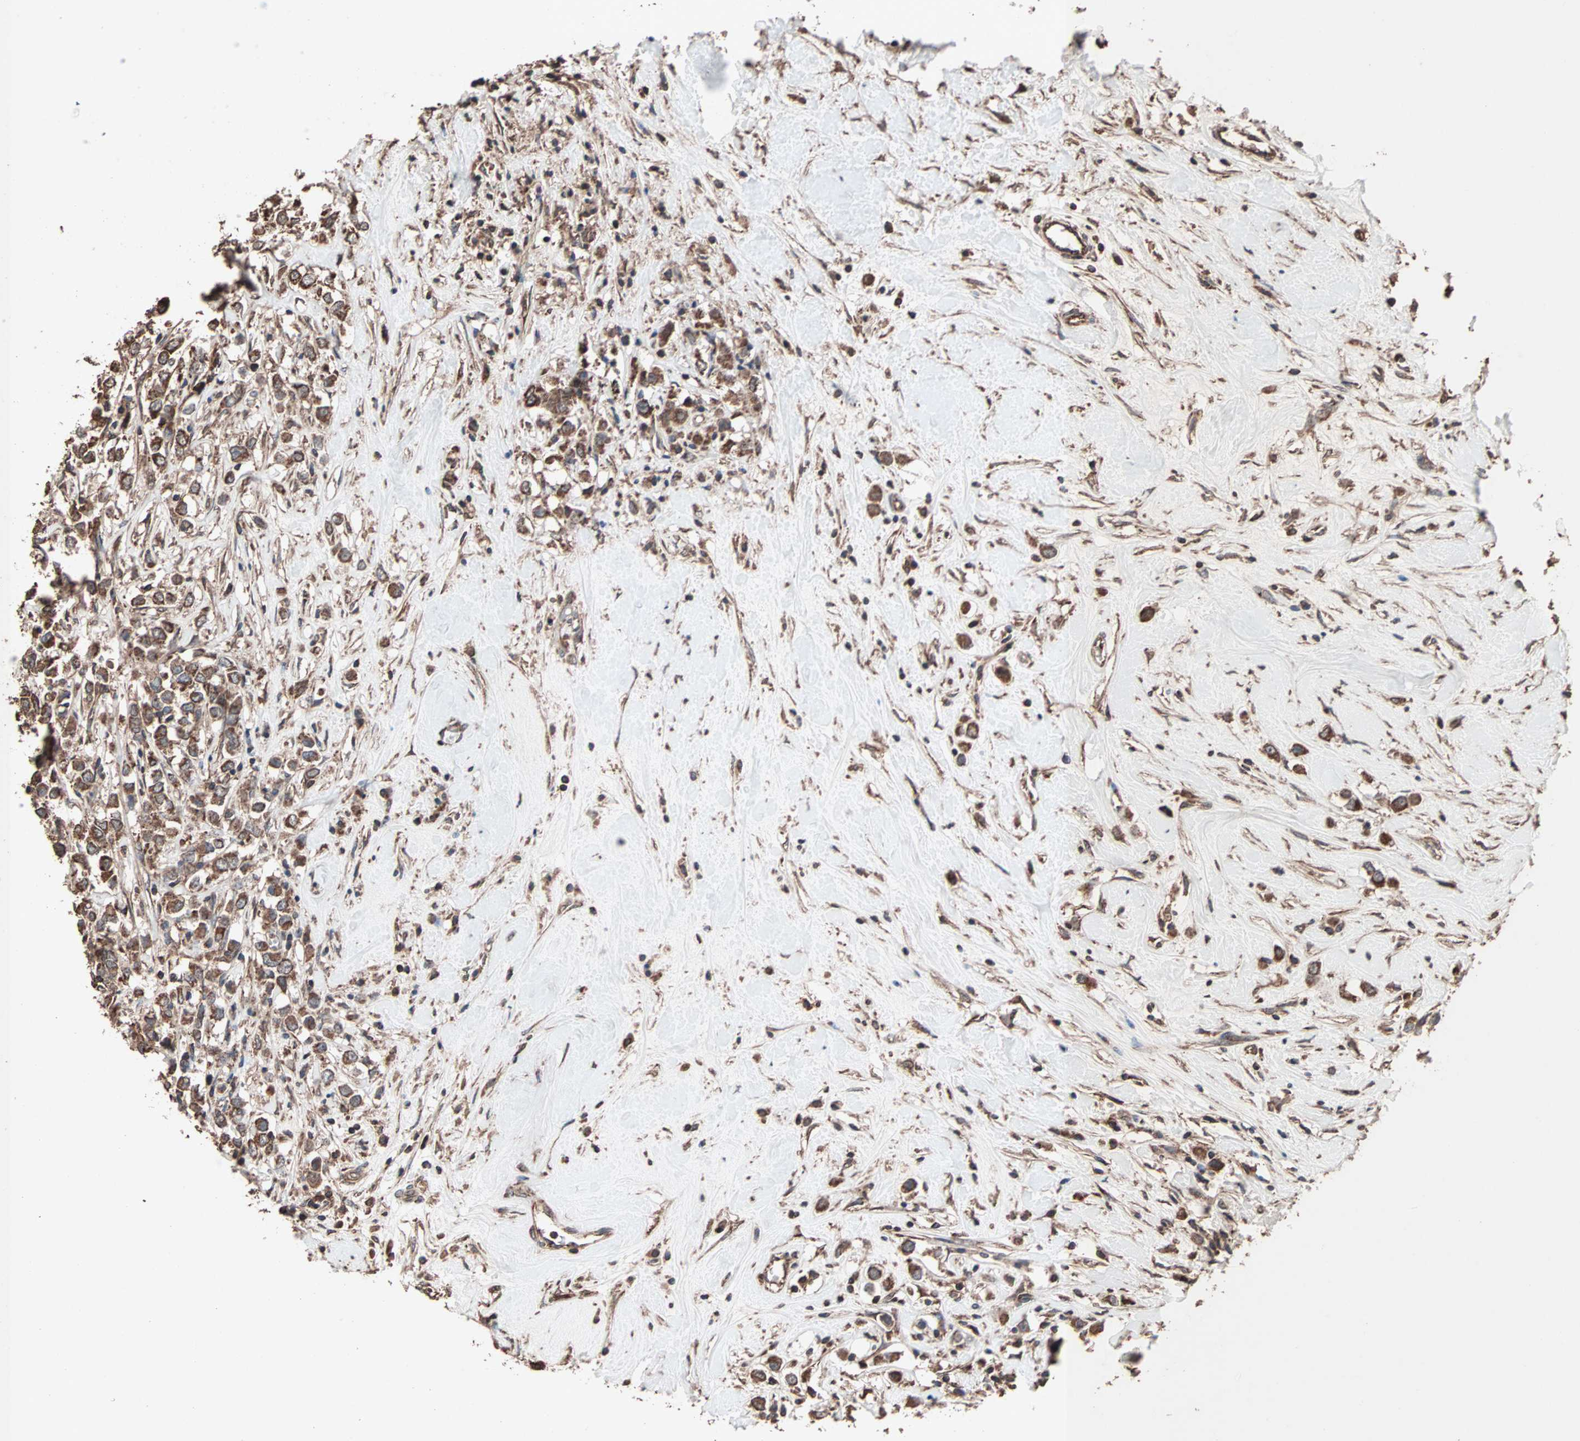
{"staining": {"intensity": "strong", "quantity": ">75%", "location": "cytoplasmic/membranous"}, "tissue": "breast cancer", "cell_type": "Tumor cells", "image_type": "cancer", "snomed": [{"axis": "morphology", "description": "Duct carcinoma"}, {"axis": "topography", "description": "Breast"}], "caption": "Immunohistochemical staining of infiltrating ductal carcinoma (breast) displays high levels of strong cytoplasmic/membranous protein positivity in about >75% of tumor cells.", "gene": "MRPL2", "patient": {"sex": "female", "age": 61}}